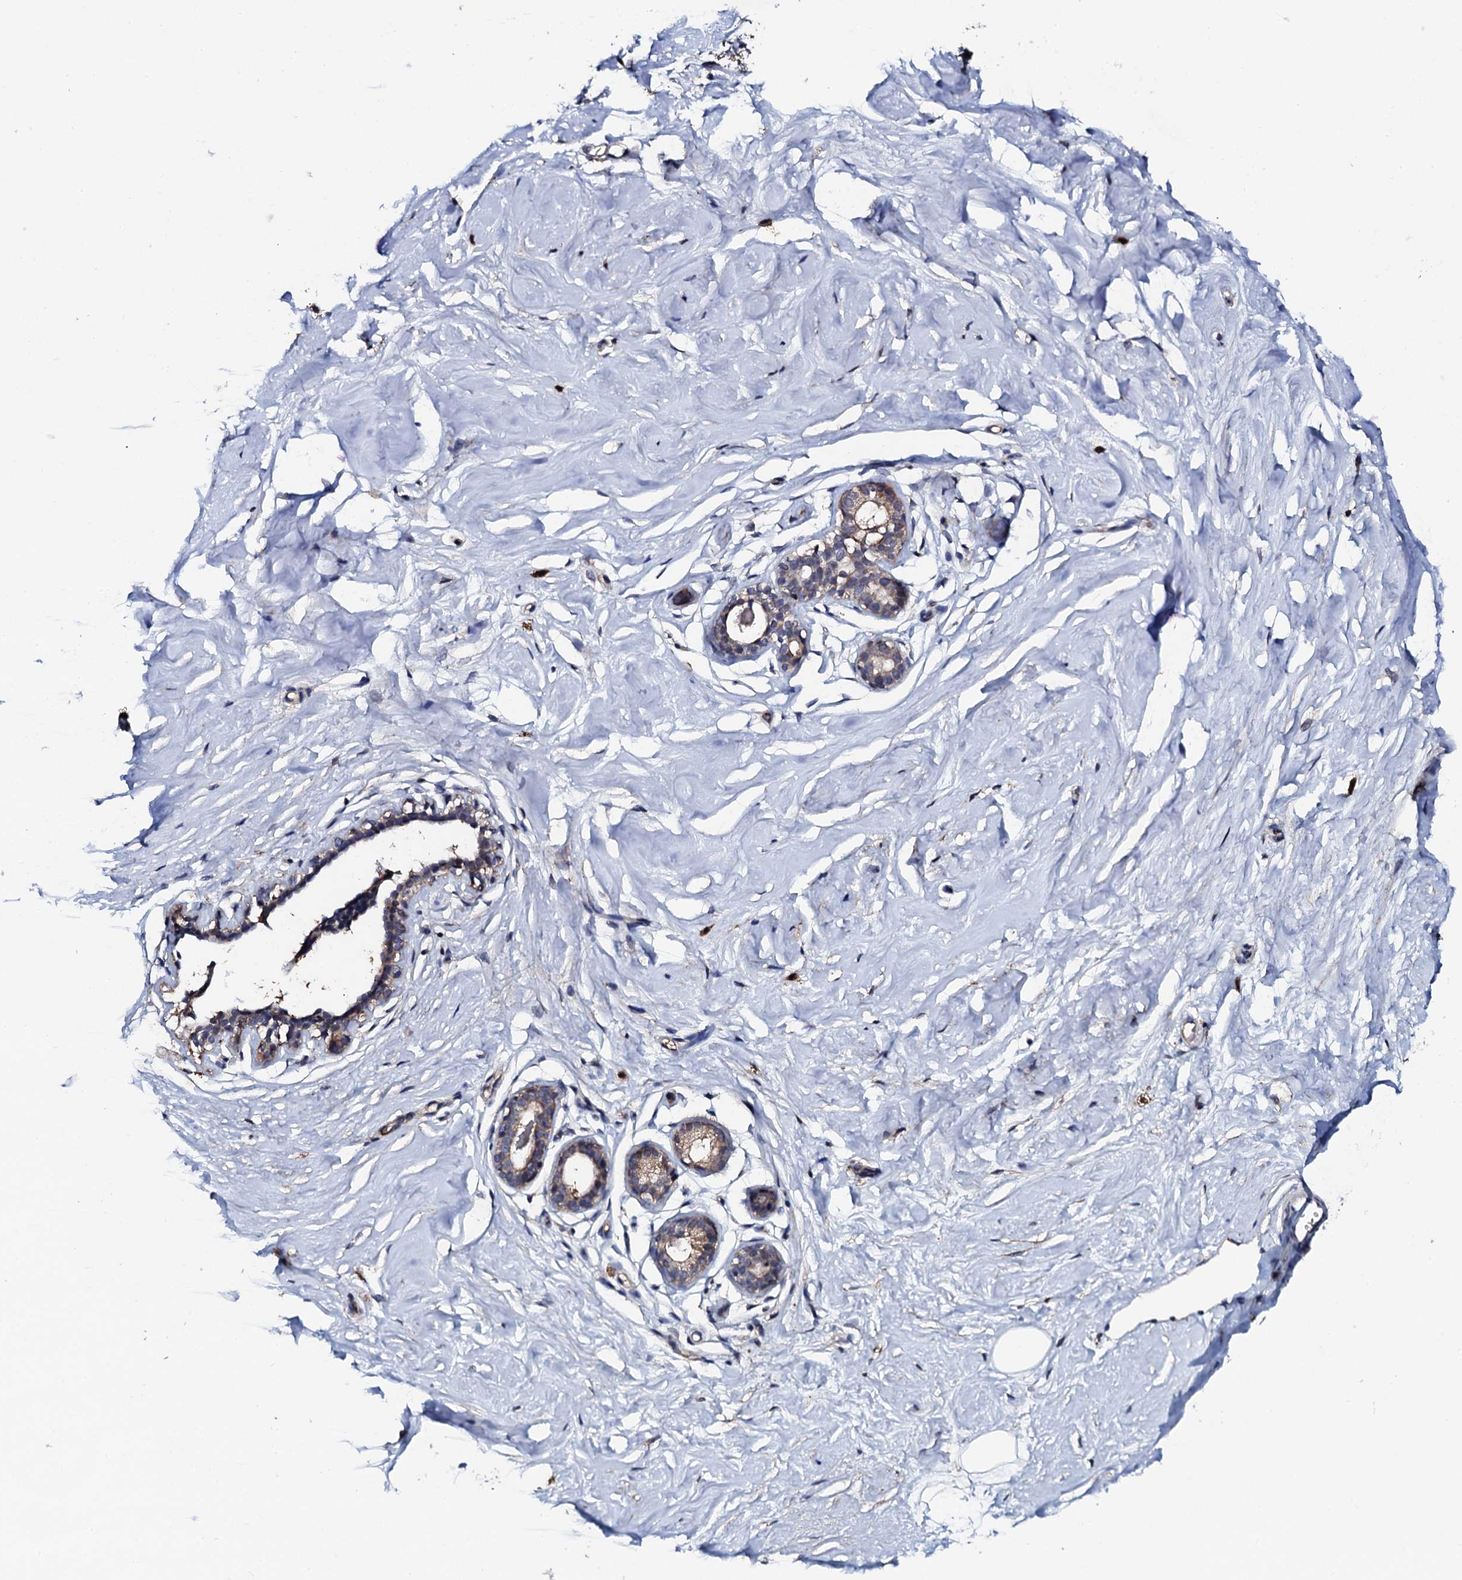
{"staining": {"intensity": "negative", "quantity": "none", "location": "none"}, "tissue": "breast", "cell_type": "Adipocytes", "image_type": "normal", "snomed": [{"axis": "morphology", "description": "Normal tissue, NOS"}, {"axis": "morphology", "description": "Adenoma, NOS"}, {"axis": "topography", "description": "Breast"}], "caption": "This is a photomicrograph of immunohistochemistry staining of benign breast, which shows no positivity in adipocytes. (DAB immunohistochemistry (IHC) visualized using brightfield microscopy, high magnification).", "gene": "EDC3", "patient": {"sex": "female", "age": 23}}